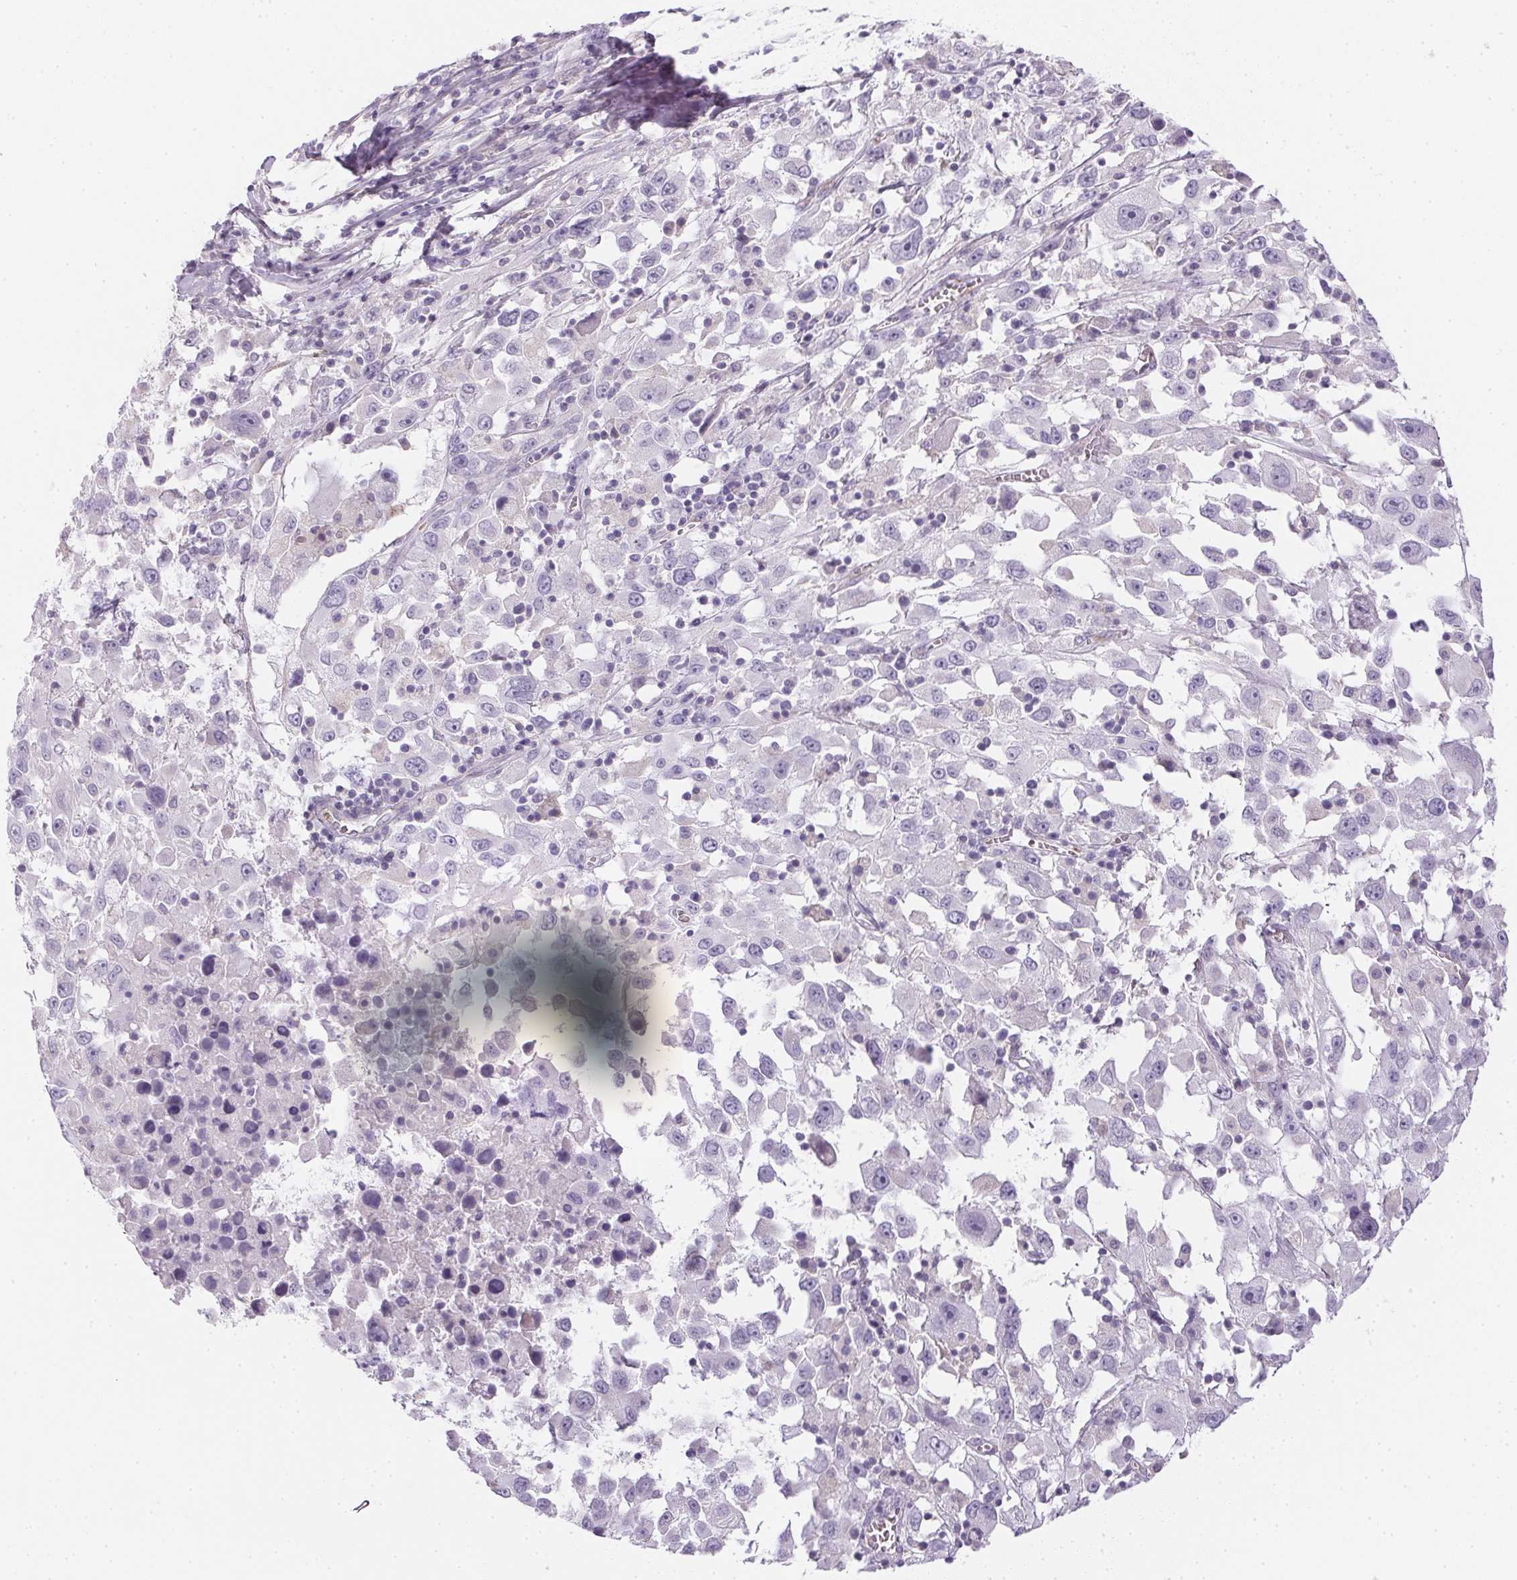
{"staining": {"intensity": "negative", "quantity": "none", "location": "none"}, "tissue": "melanoma", "cell_type": "Tumor cells", "image_type": "cancer", "snomed": [{"axis": "morphology", "description": "Malignant melanoma, Metastatic site"}, {"axis": "topography", "description": "Soft tissue"}], "caption": "The photomicrograph exhibits no significant staining in tumor cells of melanoma. The staining was performed using DAB to visualize the protein expression in brown, while the nuclei were stained in blue with hematoxylin (Magnification: 20x).", "gene": "SMYD1", "patient": {"sex": "male", "age": 50}}